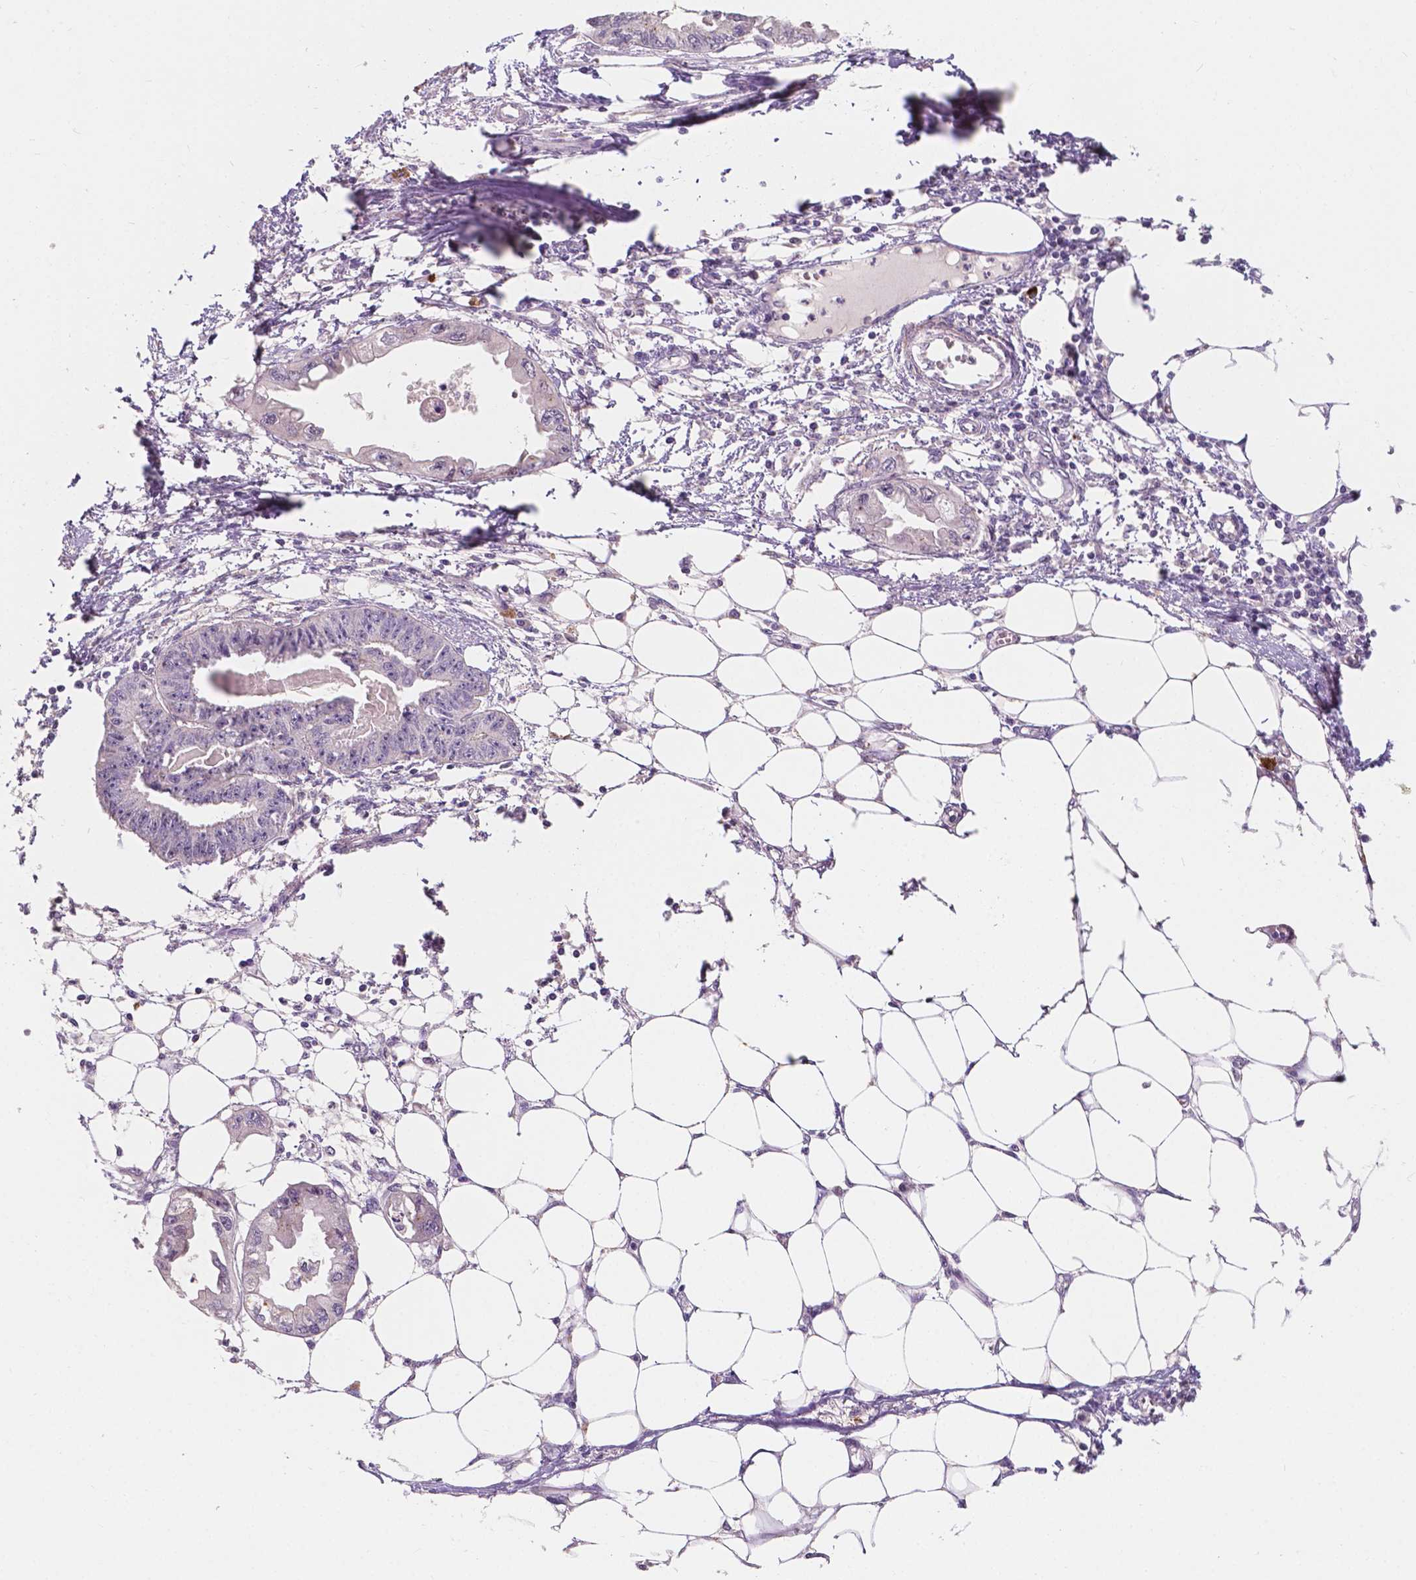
{"staining": {"intensity": "negative", "quantity": "none", "location": "none"}, "tissue": "endometrial cancer", "cell_type": "Tumor cells", "image_type": "cancer", "snomed": [{"axis": "morphology", "description": "Adenocarcinoma, NOS"}, {"axis": "morphology", "description": "Adenocarcinoma, metastatic, NOS"}, {"axis": "topography", "description": "Adipose tissue"}, {"axis": "topography", "description": "Endometrium"}], "caption": "Endometrial cancer (metastatic adenocarcinoma) was stained to show a protein in brown. There is no significant staining in tumor cells. (DAB (3,3'-diaminobenzidine) immunohistochemistry visualized using brightfield microscopy, high magnification).", "gene": "SIRT2", "patient": {"sex": "female", "age": 67}}